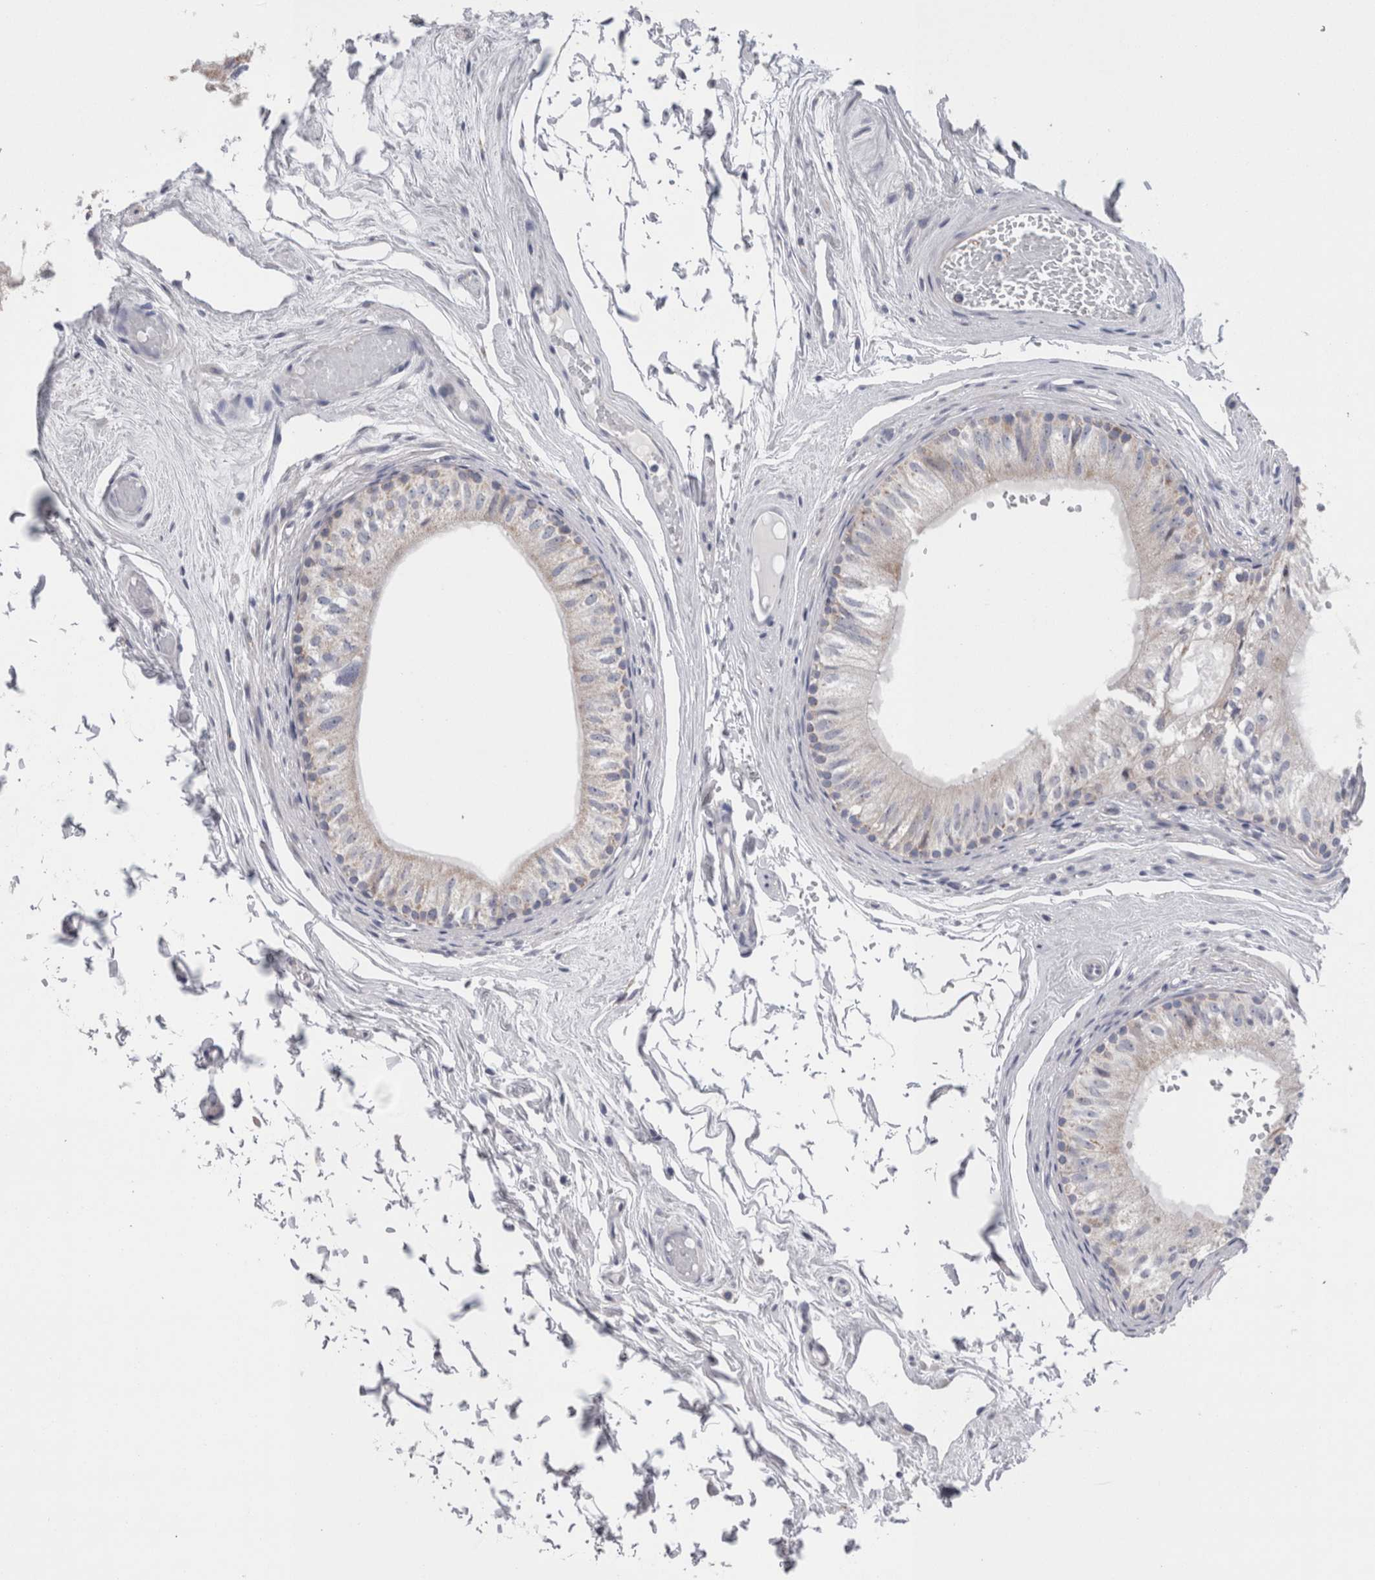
{"staining": {"intensity": "negative", "quantity": "none", "location": "none"}, "tissue": "epididymis", "cell_type": "Glandular cells", "image_type": "normal", "snomed": [{"axis": "morphology", "description": "Normal tissue, NOS"}, {"axis": "topography", "description": "Epididymis"}], "caption": "Glandular cells show no significant protein staining in normal epididymis. (IHC, brightfield microscopy, high magnification).", "gene": "GDAP1", "patient": {"sex": "male", "age": 79}}